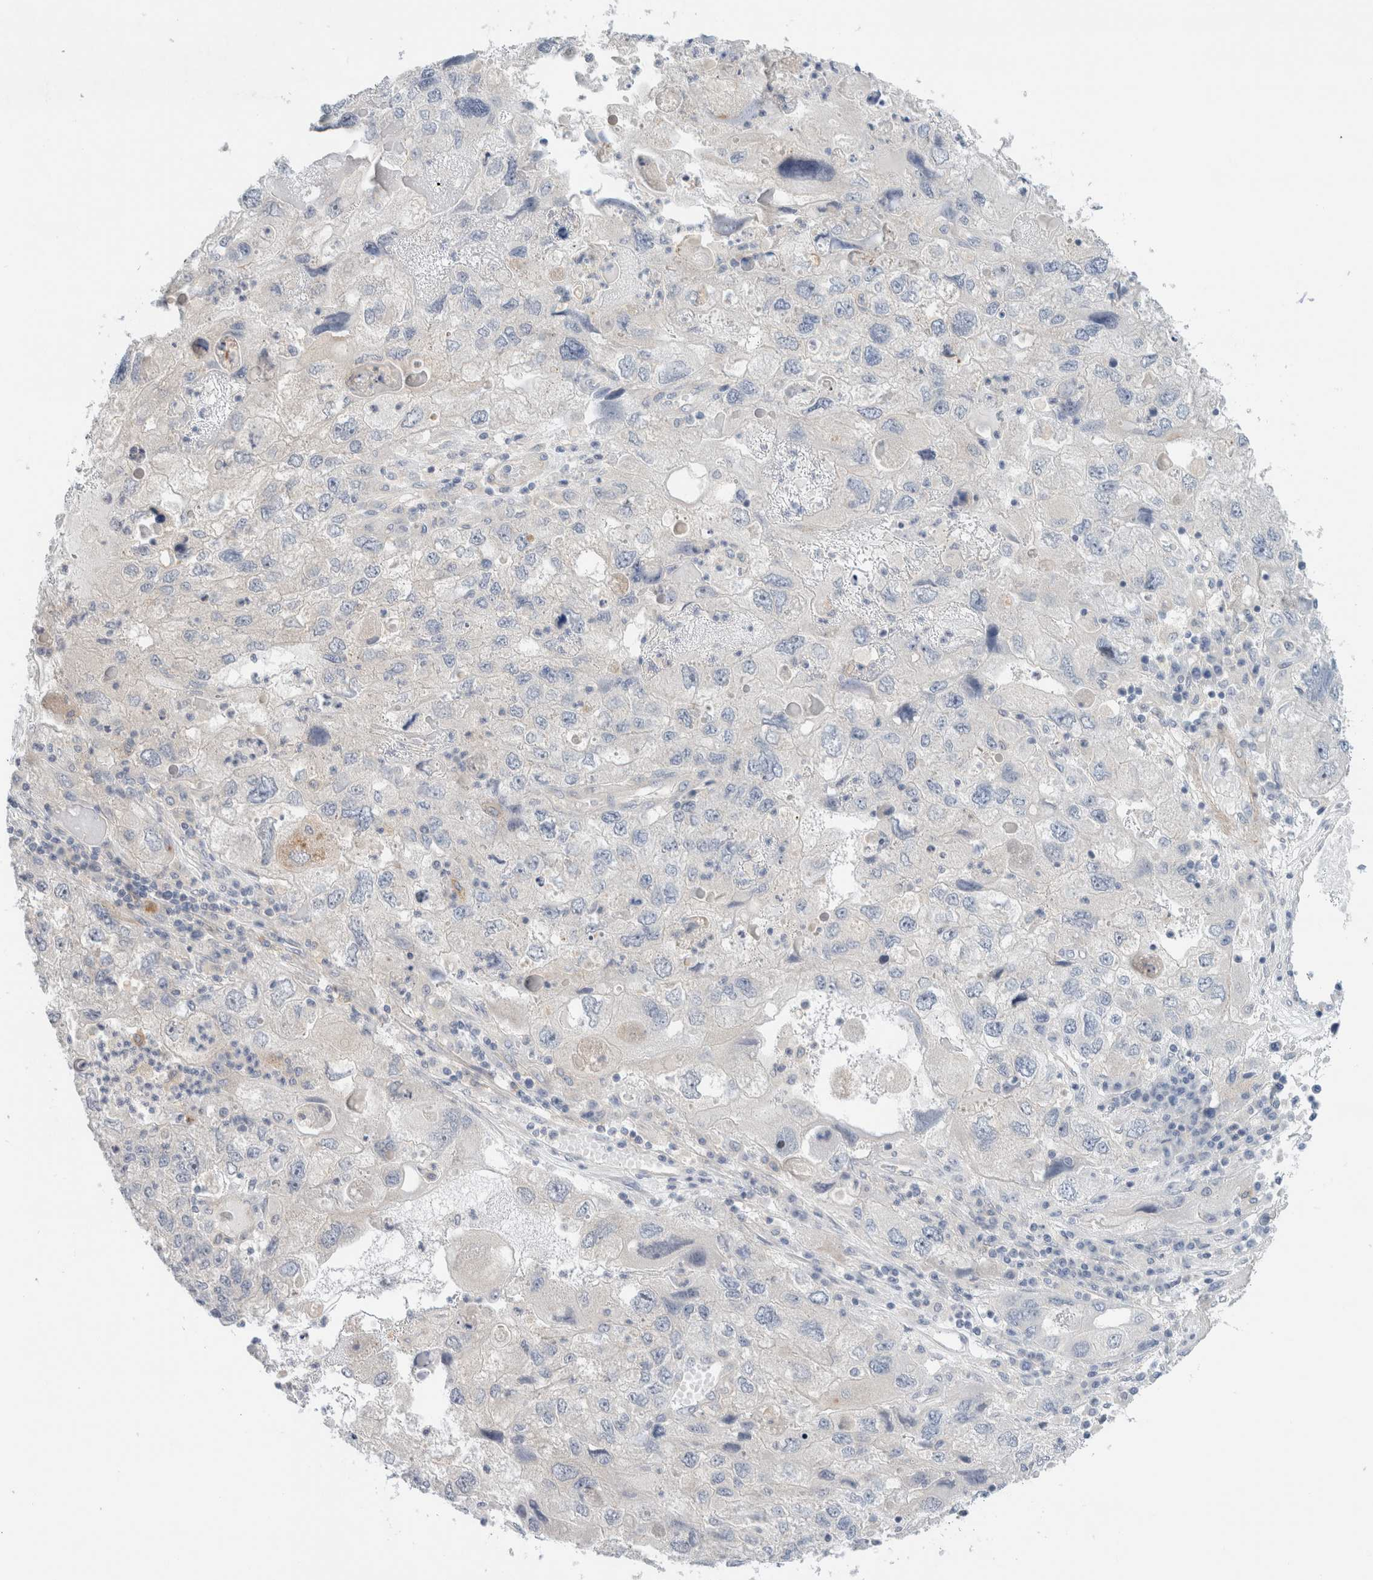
{"staining": {"intensity": "negative", "quantity": "none", "location": "none"}, "tissue": "endometrial cancer", "cell_type": "Tumor cells", "image_type": "cancer", "snomed": [{"axis": "morphology", "description": "Adenocarcinoma, NOS"}, {"axis": "topography", "description": "Endometrium"}], "caption": "IHC micrograph of human endometrial adenocarcinoma stained for a protein (brown), which reveals no staining in tumor cells.", "gene": "SDR16C5", "patient": {"sex": "female", "age": 49}}